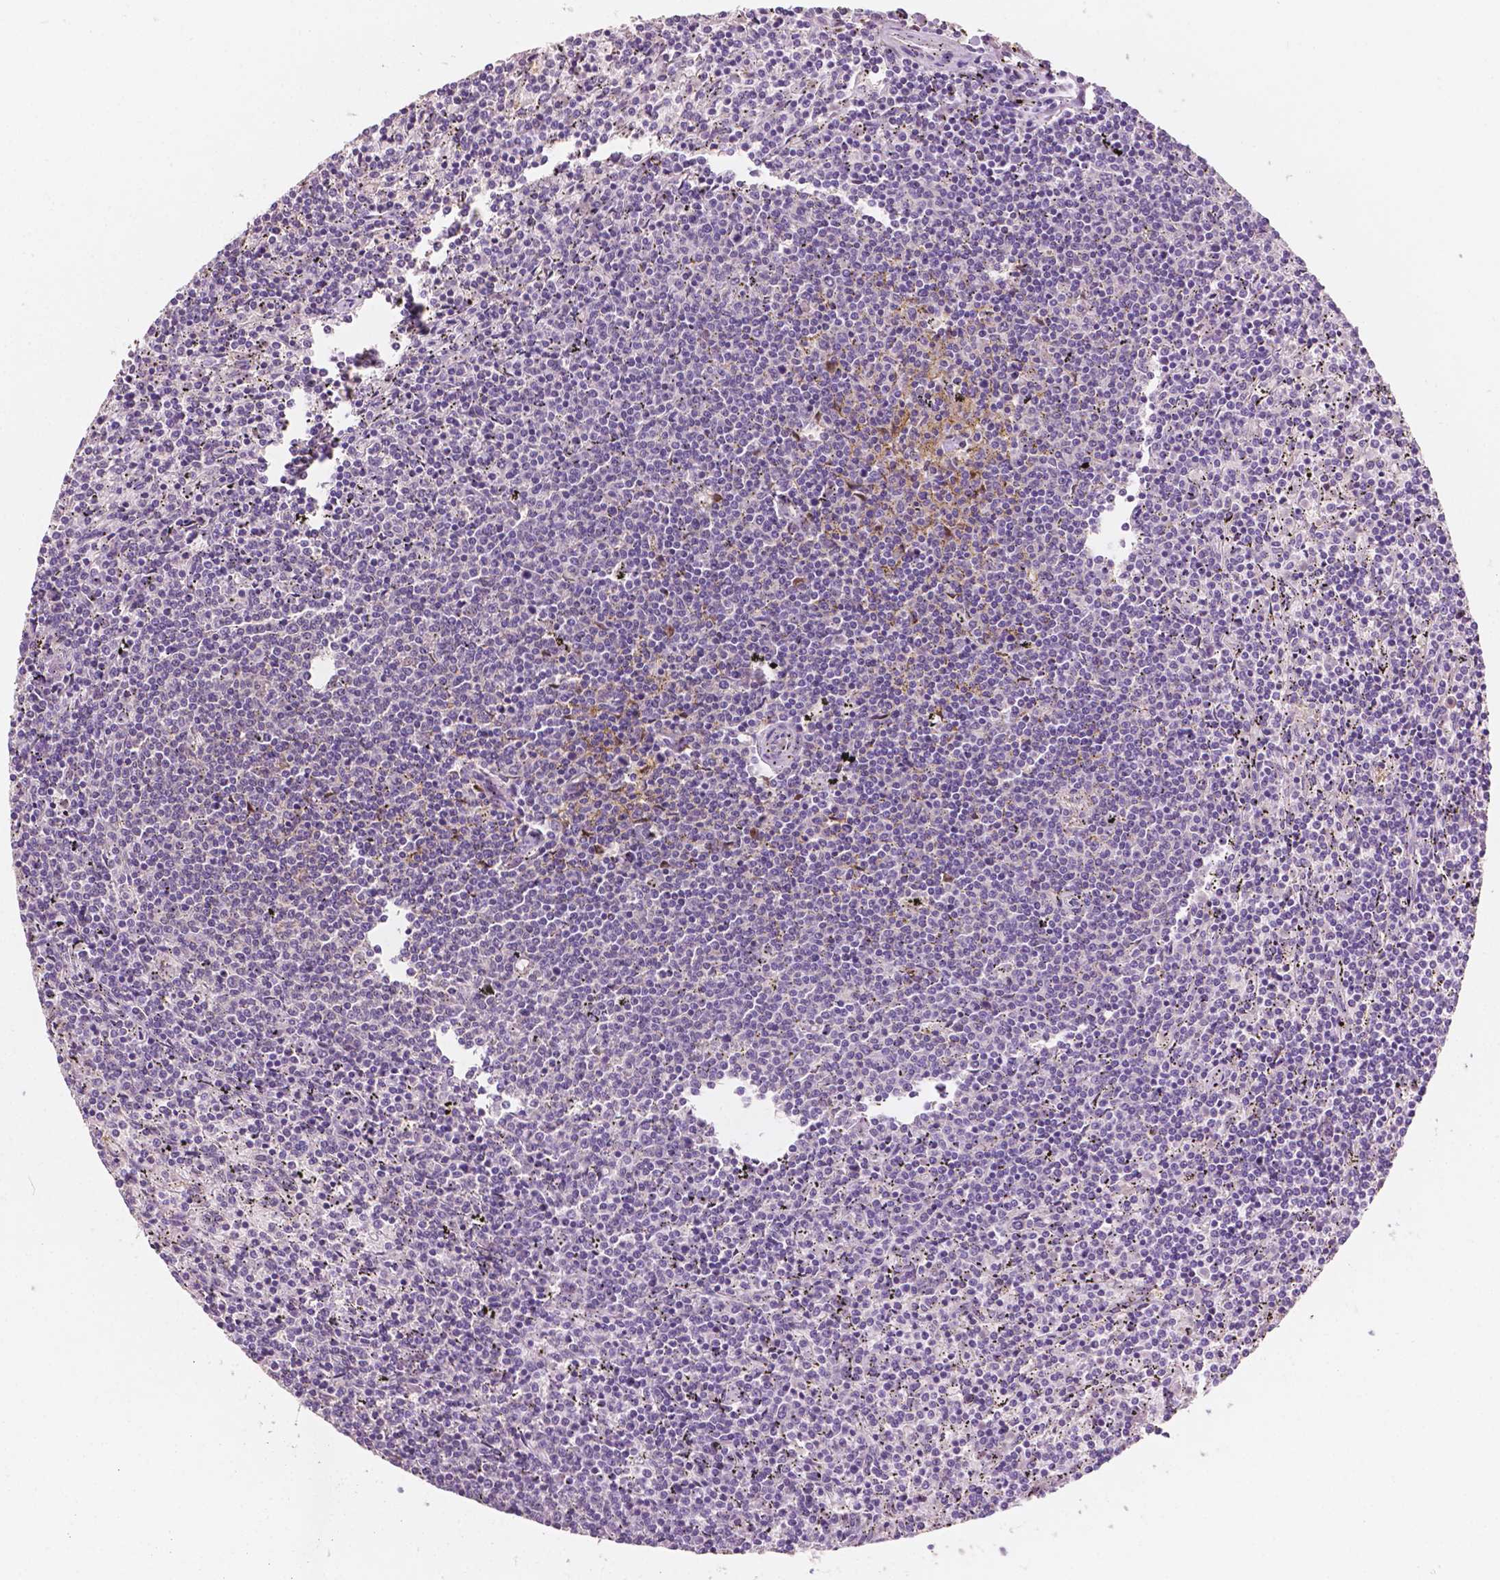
{"staining": {"intensity": "negative", "quantity": "none", "location": "none"}, "tissue": "lymphoma", "cell_type": "Tumor cells", "image_type": "cancer", "snomed": [{"axis": "morphology", "description": "Malignant lymphoma, non-Hodgkin's type, Low grade"}, {"axis": "topography", "description": "Spleen"}], "caption": "Micrograph shows no protein positivity in tumor cells of lymphoma tissue.", "gene": "EBAG9", "patient": {"sex": "female", "age": 50}}